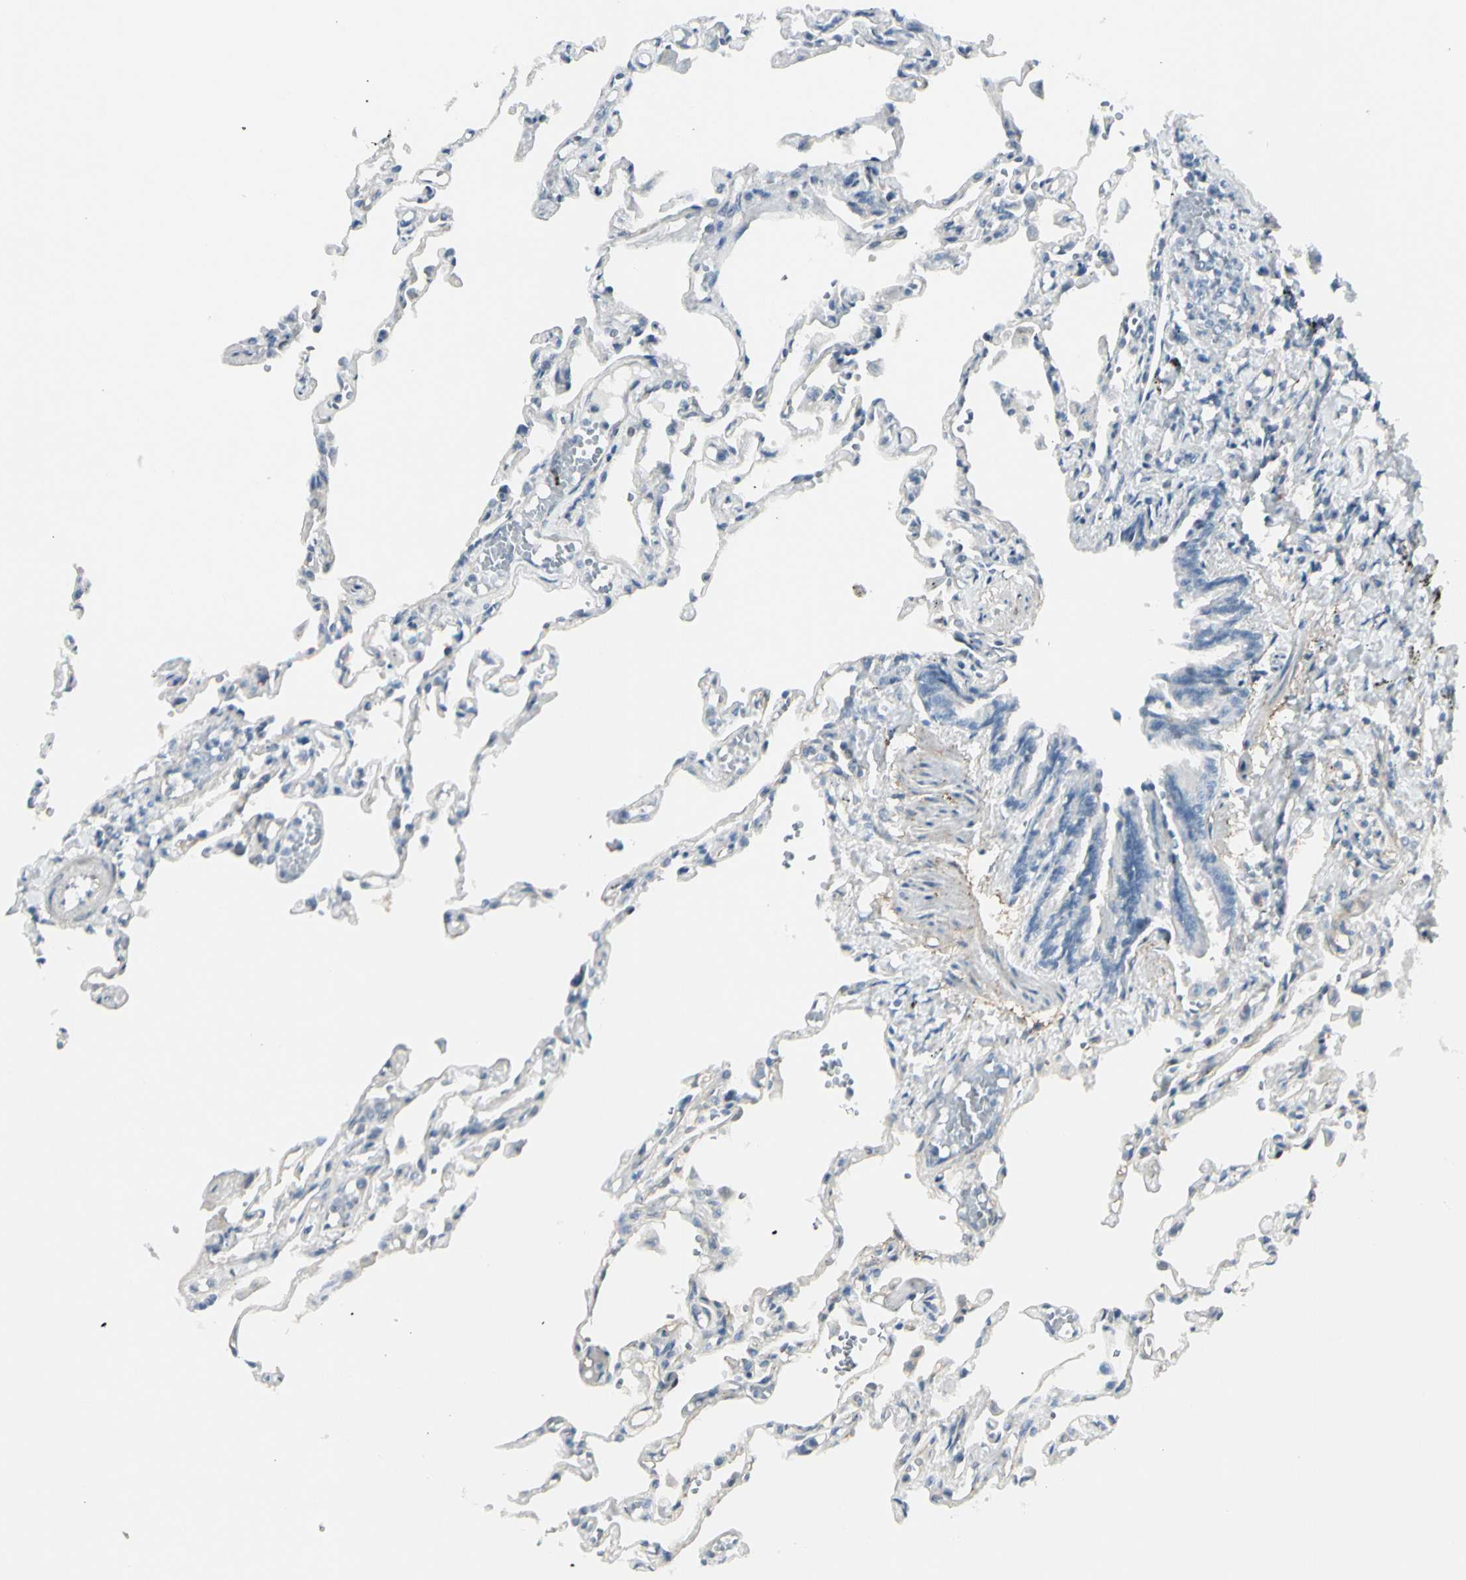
{"staining": {"intensity": "negative", "quantity": "none", "location": "none"}, "tissue": "lung", "cell_type": "Alveolar cells", "image_type": "normal", "snomed": [{"axis": "morphology", "description": "Normal tissue, NOS"}, {"axis": "topography", "description": "Lung"}], "caption": "This photomicrograph is of unremarkable lung stained with immunohistochemistry to label a protein in brown with the nuclei are counter-stained blue. There is no positivity in alveolar cells. (DAB immunohistochemistry (IHC) visualized using brightfield microscopy, high magnification).", "gene": "CACNA2D1", "patient": {"sex": "male", "age": 21}}